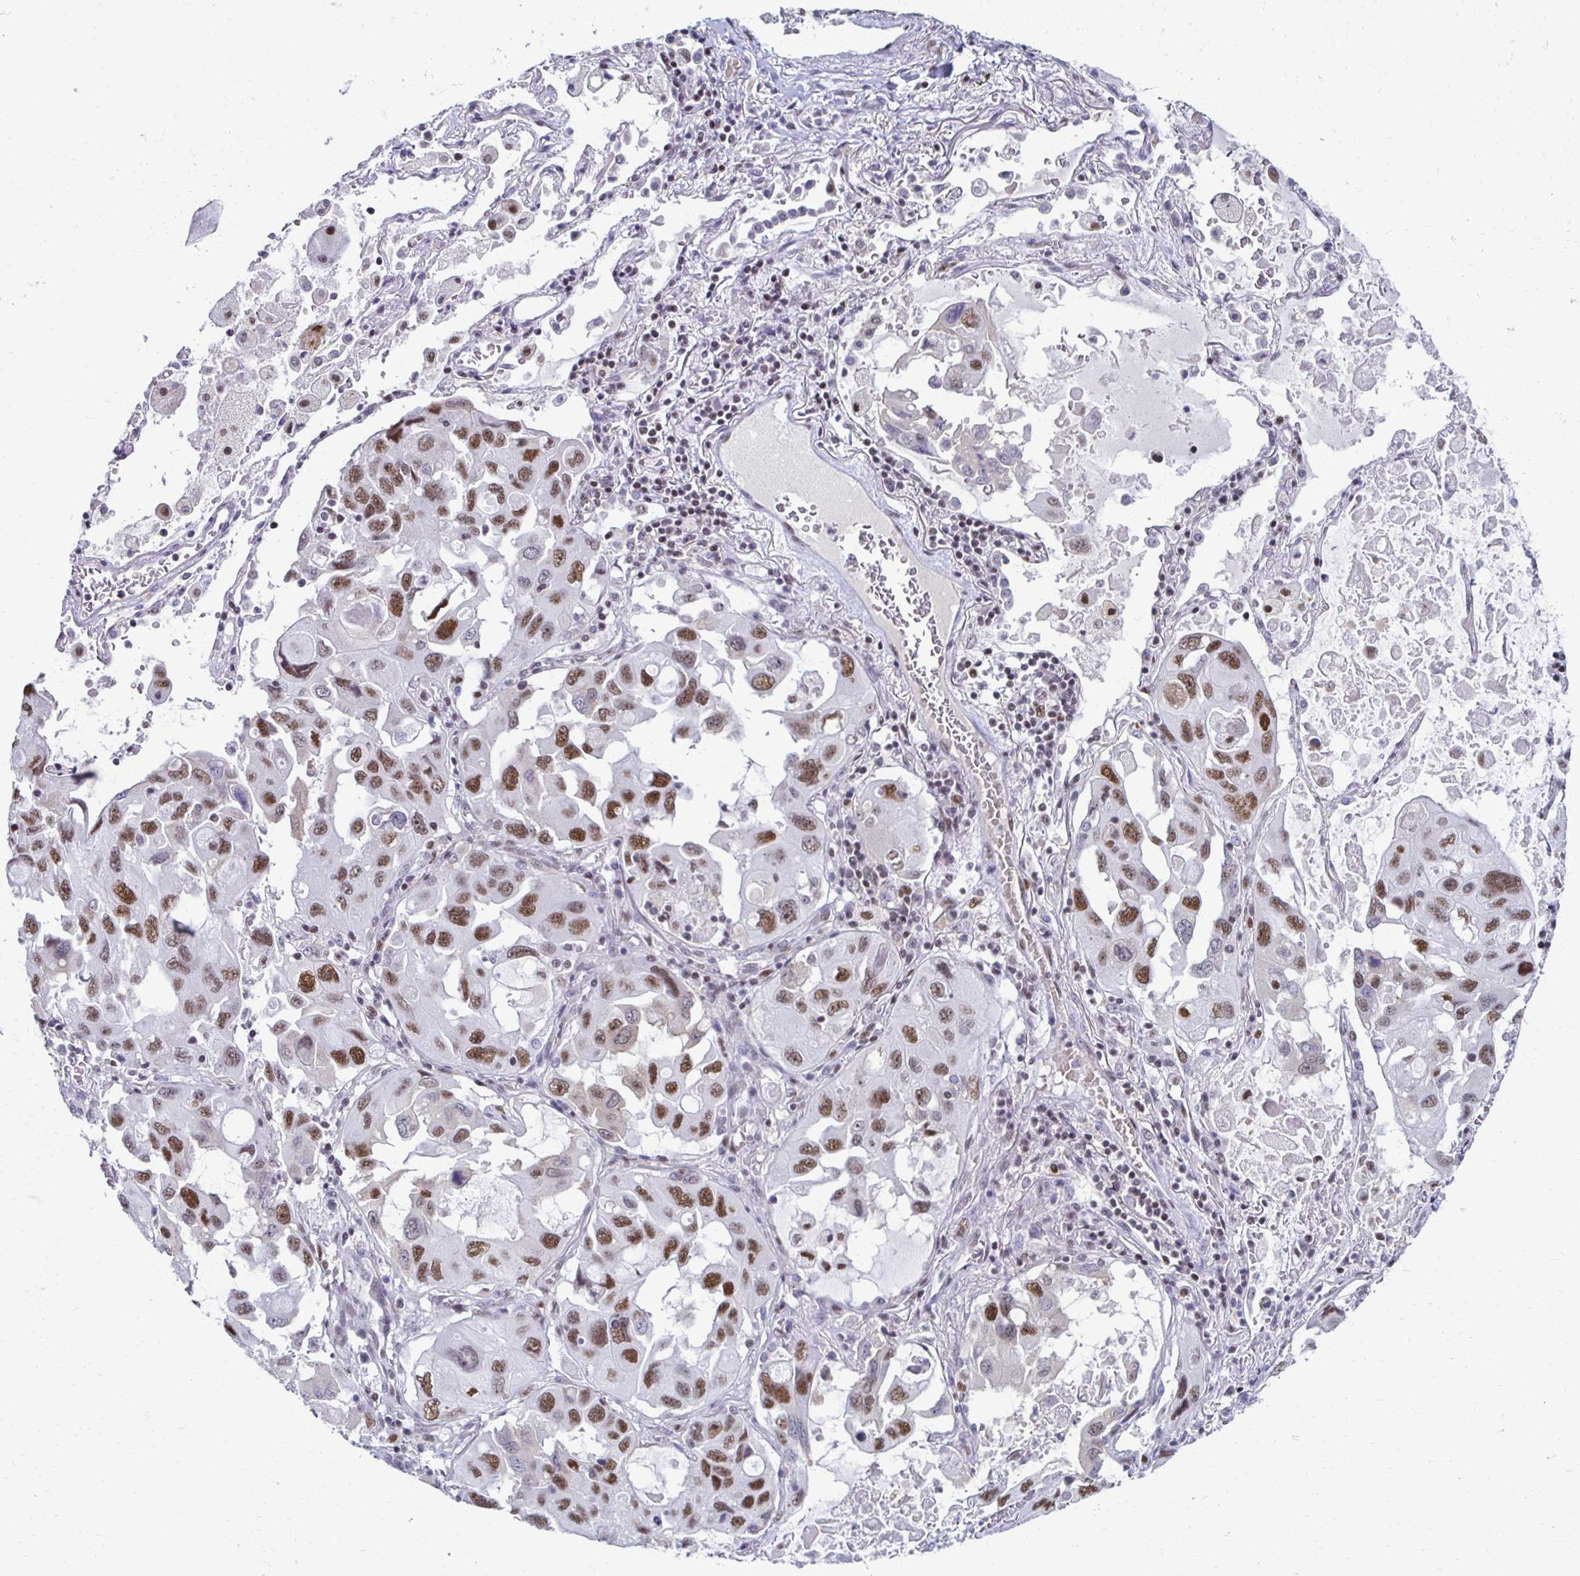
{"staining": {"intensity": "moderate", "quantity": ">75%", "location": "nuclear"}, "tissue": "lung cancer", "cell_type": "Tumor cells", "image_type": "cancer", "snomed": [{"axis": "morphology", "description": "Squamous cell carcinoma, NOS"}, {"axis": "topography", "description": "Lung"}], "caption": "Immunohistochemistry of lung squamous cell carcinoma reveals medium levels of moderate nuclear positivity in about >75% of tumor cells.", "gene": "IRF7", "patient": {"sex": "female", "age": 73}}